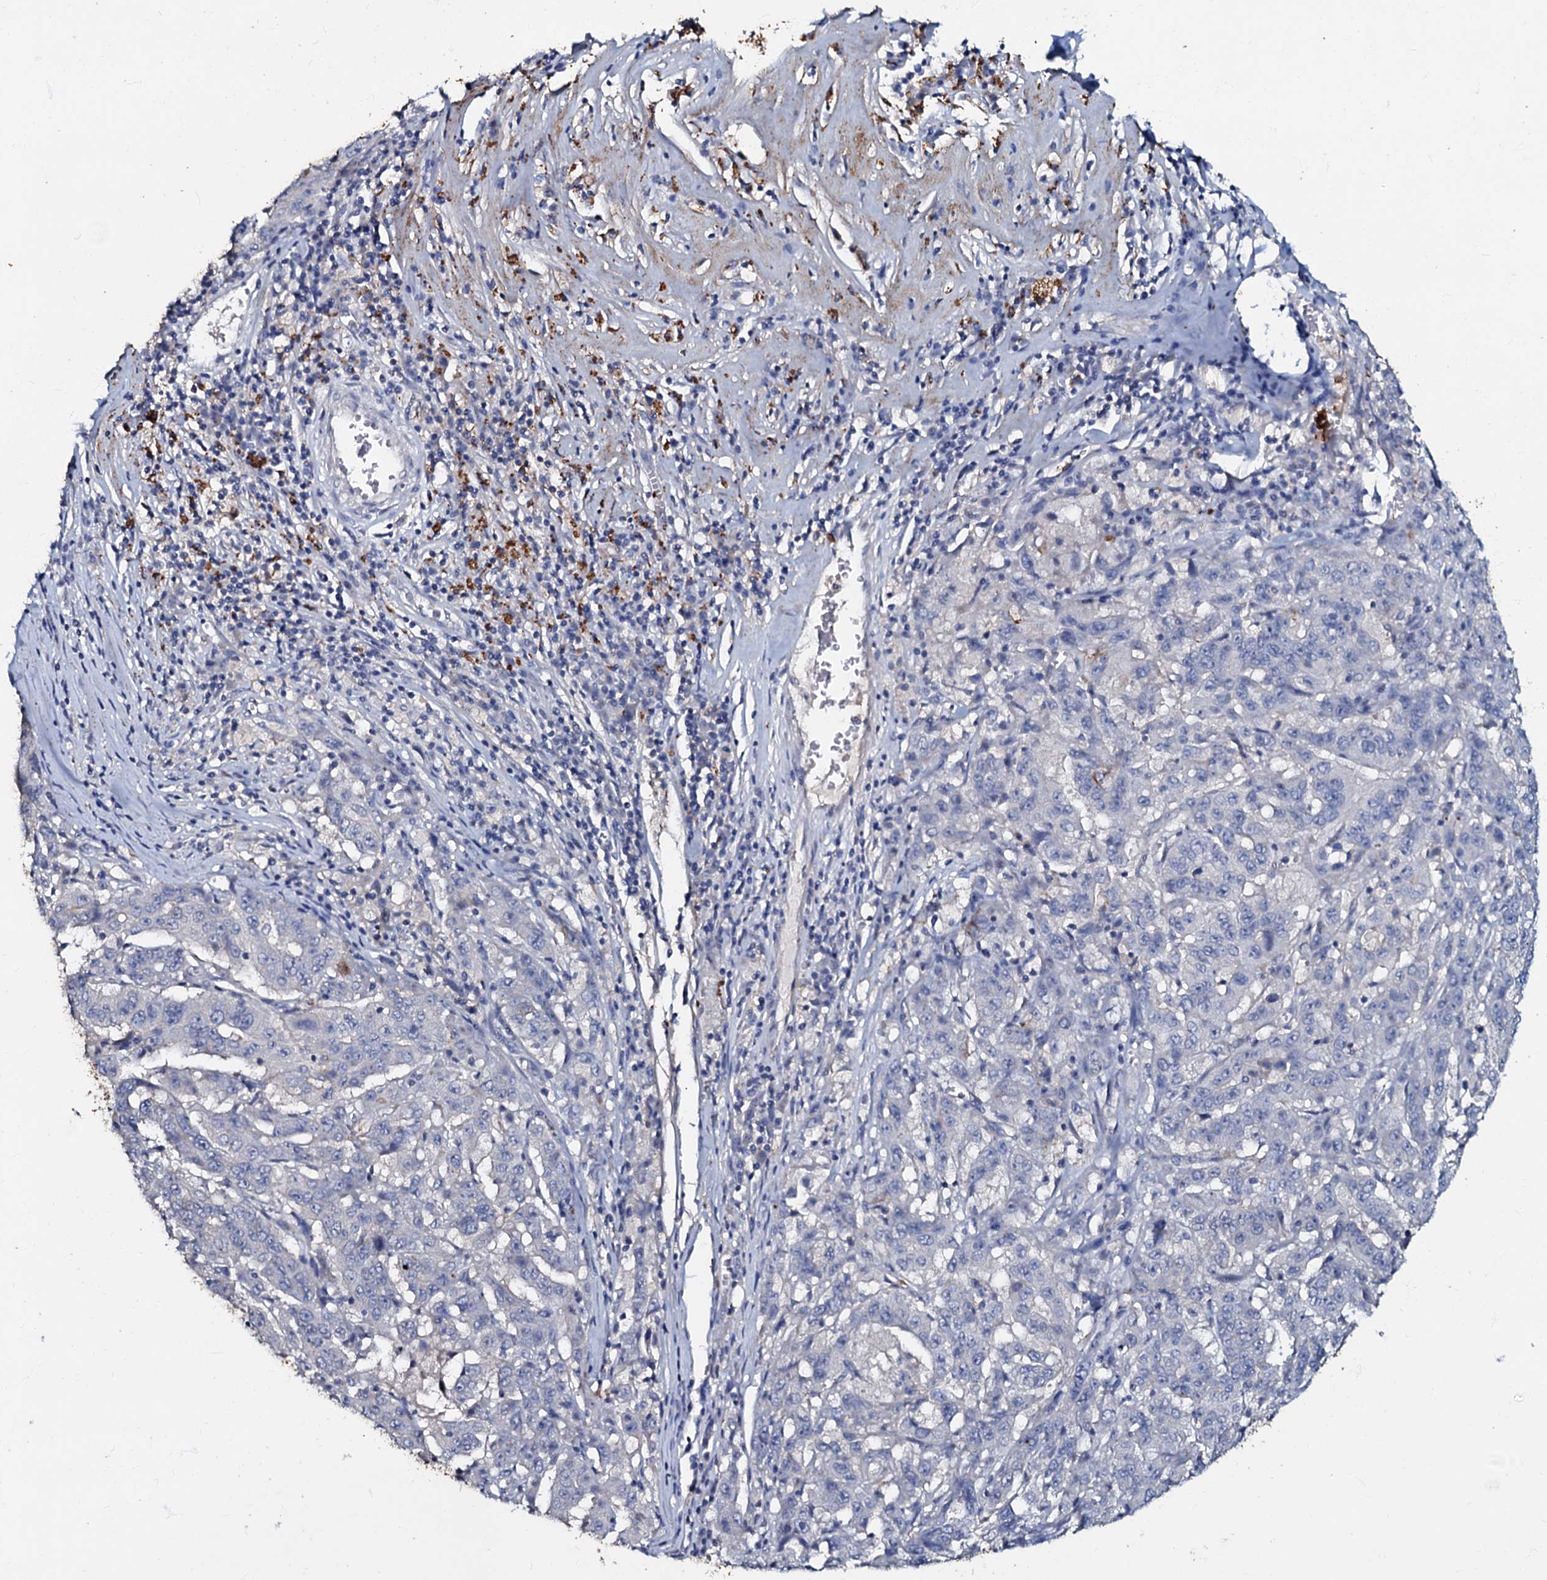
{"staining": {"intensity": "negative", "quantity": "none", "location": "none"}, "tissue": "pancreatic cancer", "cell_type": "Tumor cells", "image_type": "cancer", "snomed": [{"axis": "morphology", "description": "Adenocarcinoma, NOS"}, {"axis": "topography", "description": "Pancreas"}], "caption": "Tumor cells show no significant expression in pancreatic cancer. (Stains: DAB (3,3'-diaminobenzidine) IHC with hematoxylin counter stain, Microscopy: brightfield microscopy at high magnification).", "gene": "MANSC4", "patient": {"sex": "male", "age": 63}}